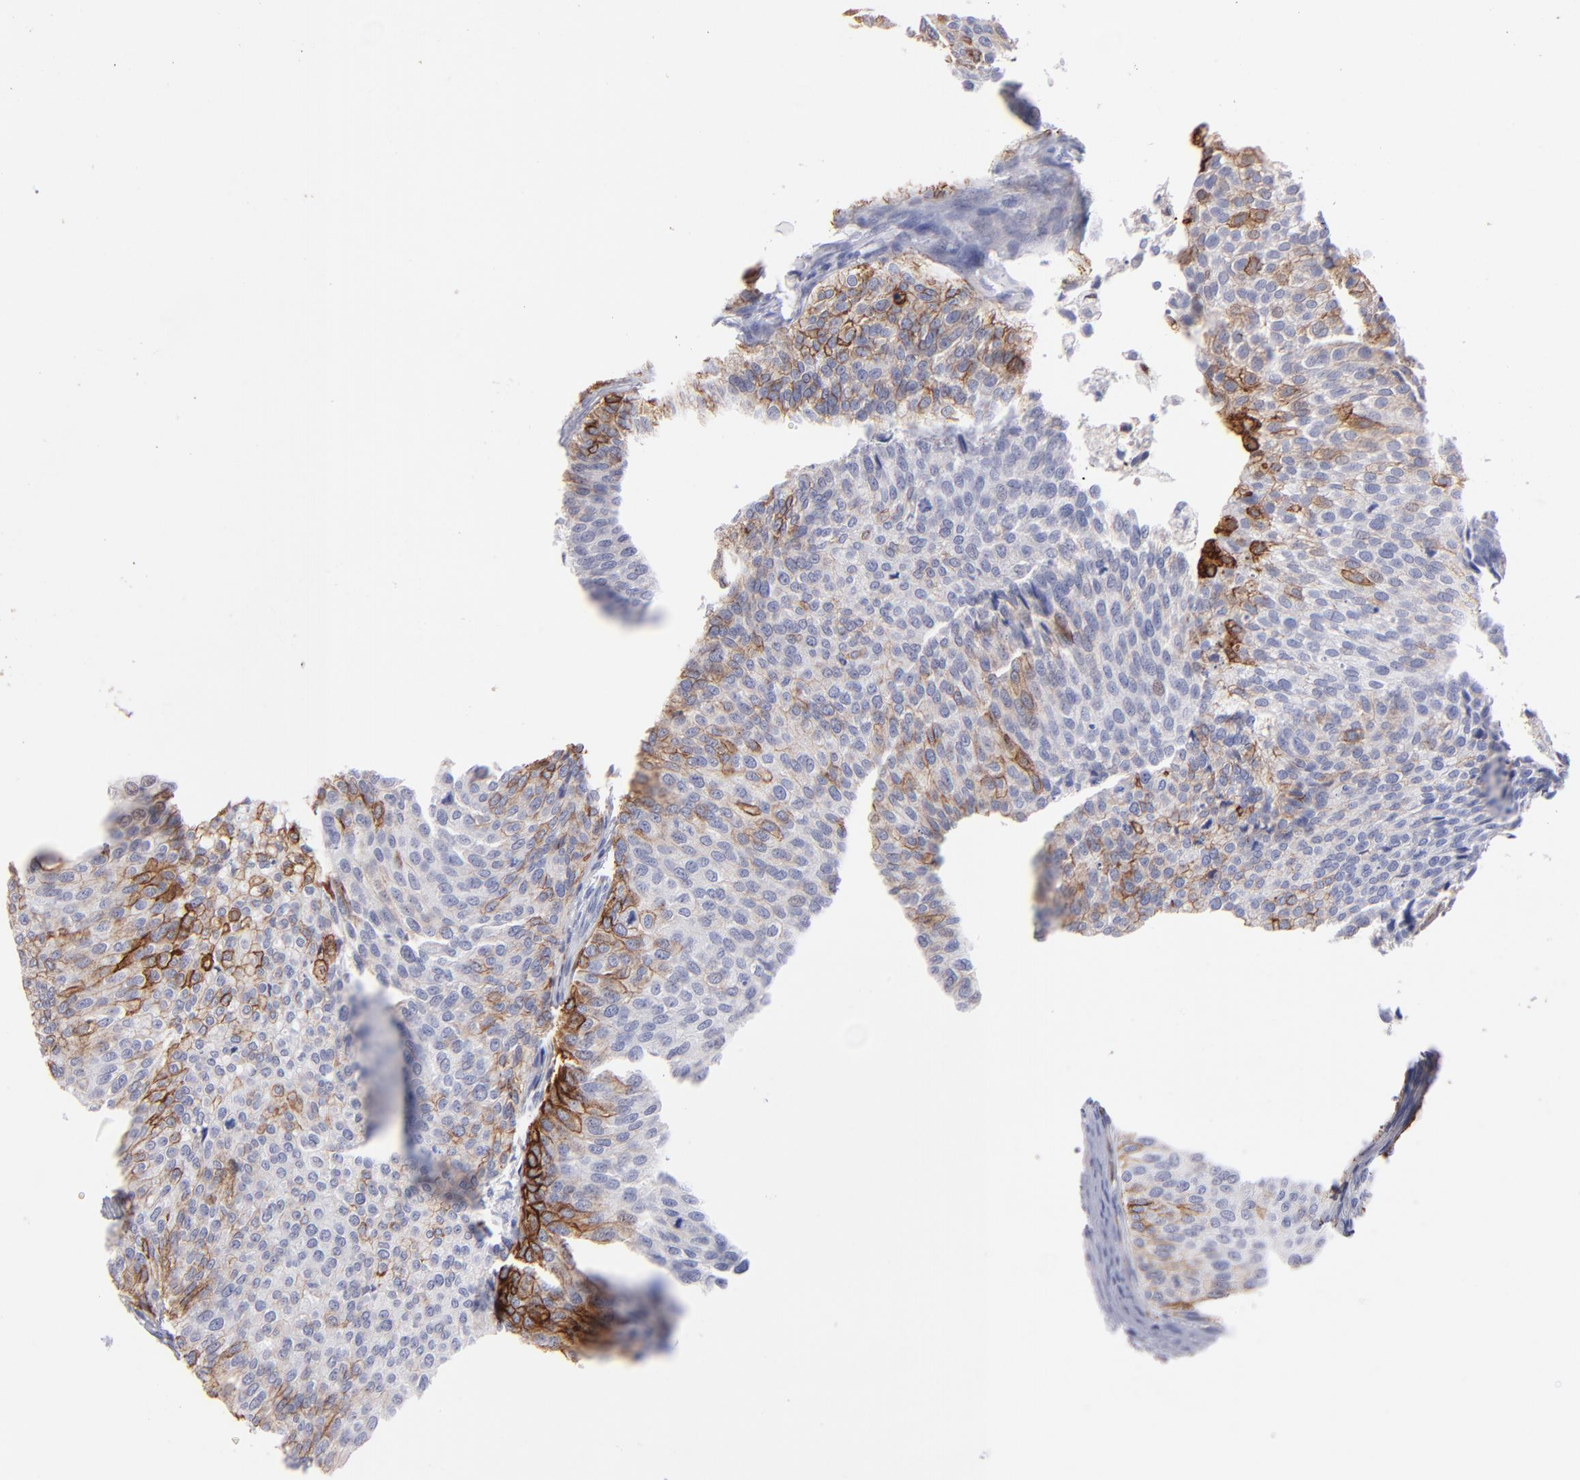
{"staining": {"intensity": "weak", "quantity": "<25%", "location": "cytoplasmic/membranous"}, "tissue": "urothelial cancer", "cell_type": "Tumor cells", "image_type": "cancer", "snomed": [{"axis": "morphology", "description": "Urothelial carcinoma, Low grade"}, {"axis": "topography", "description": "Urinary bladder"}], "caption": "The photomicrograph shows no significant positivity in tumor cells of low-grade urothelial carcinoma.", "gene": "AHNAK2", "patient": {"sex": "male", "age": 84}}